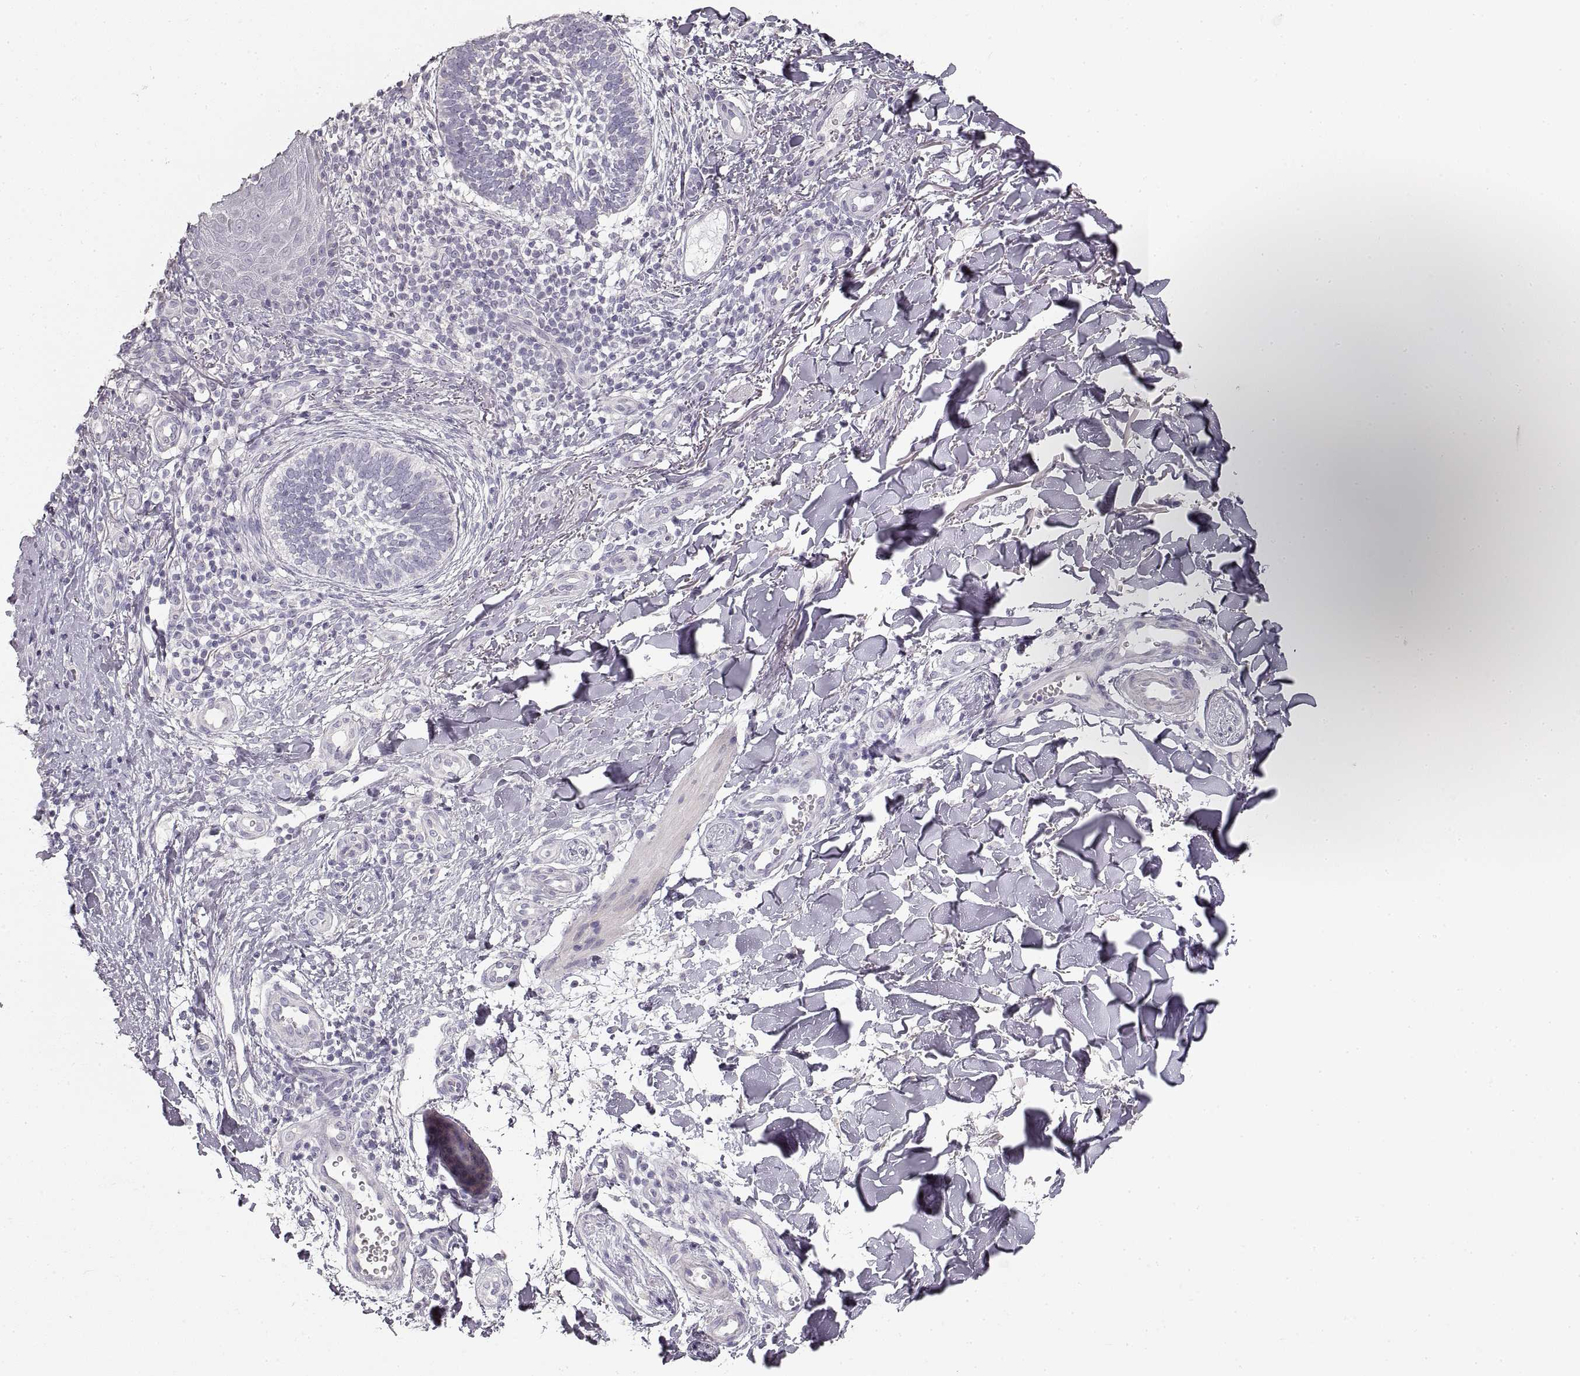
{"staining": {"intensity": "negative", "quantity": "none", "location": "none"}, "tissue": "skin cancer", "cell_type": "Tumor cells", "image_type": "cancer", "snomed": [{"axis": "morphology", "description": "Normal tissue, NOS"}, {"axis": "morphology", "description": "Basal cell carcinoma"}, {"axis": "topography", "description": "Skin"}], "caption": "DAB (3,3'-diaminobenzidine) immunohistochemical staining of skin cancer (basal cell carcinoma) shows no significant positivity in tumor cells.", "gene": "ZP3", "patient": {"sex": "male", "age": 46}}